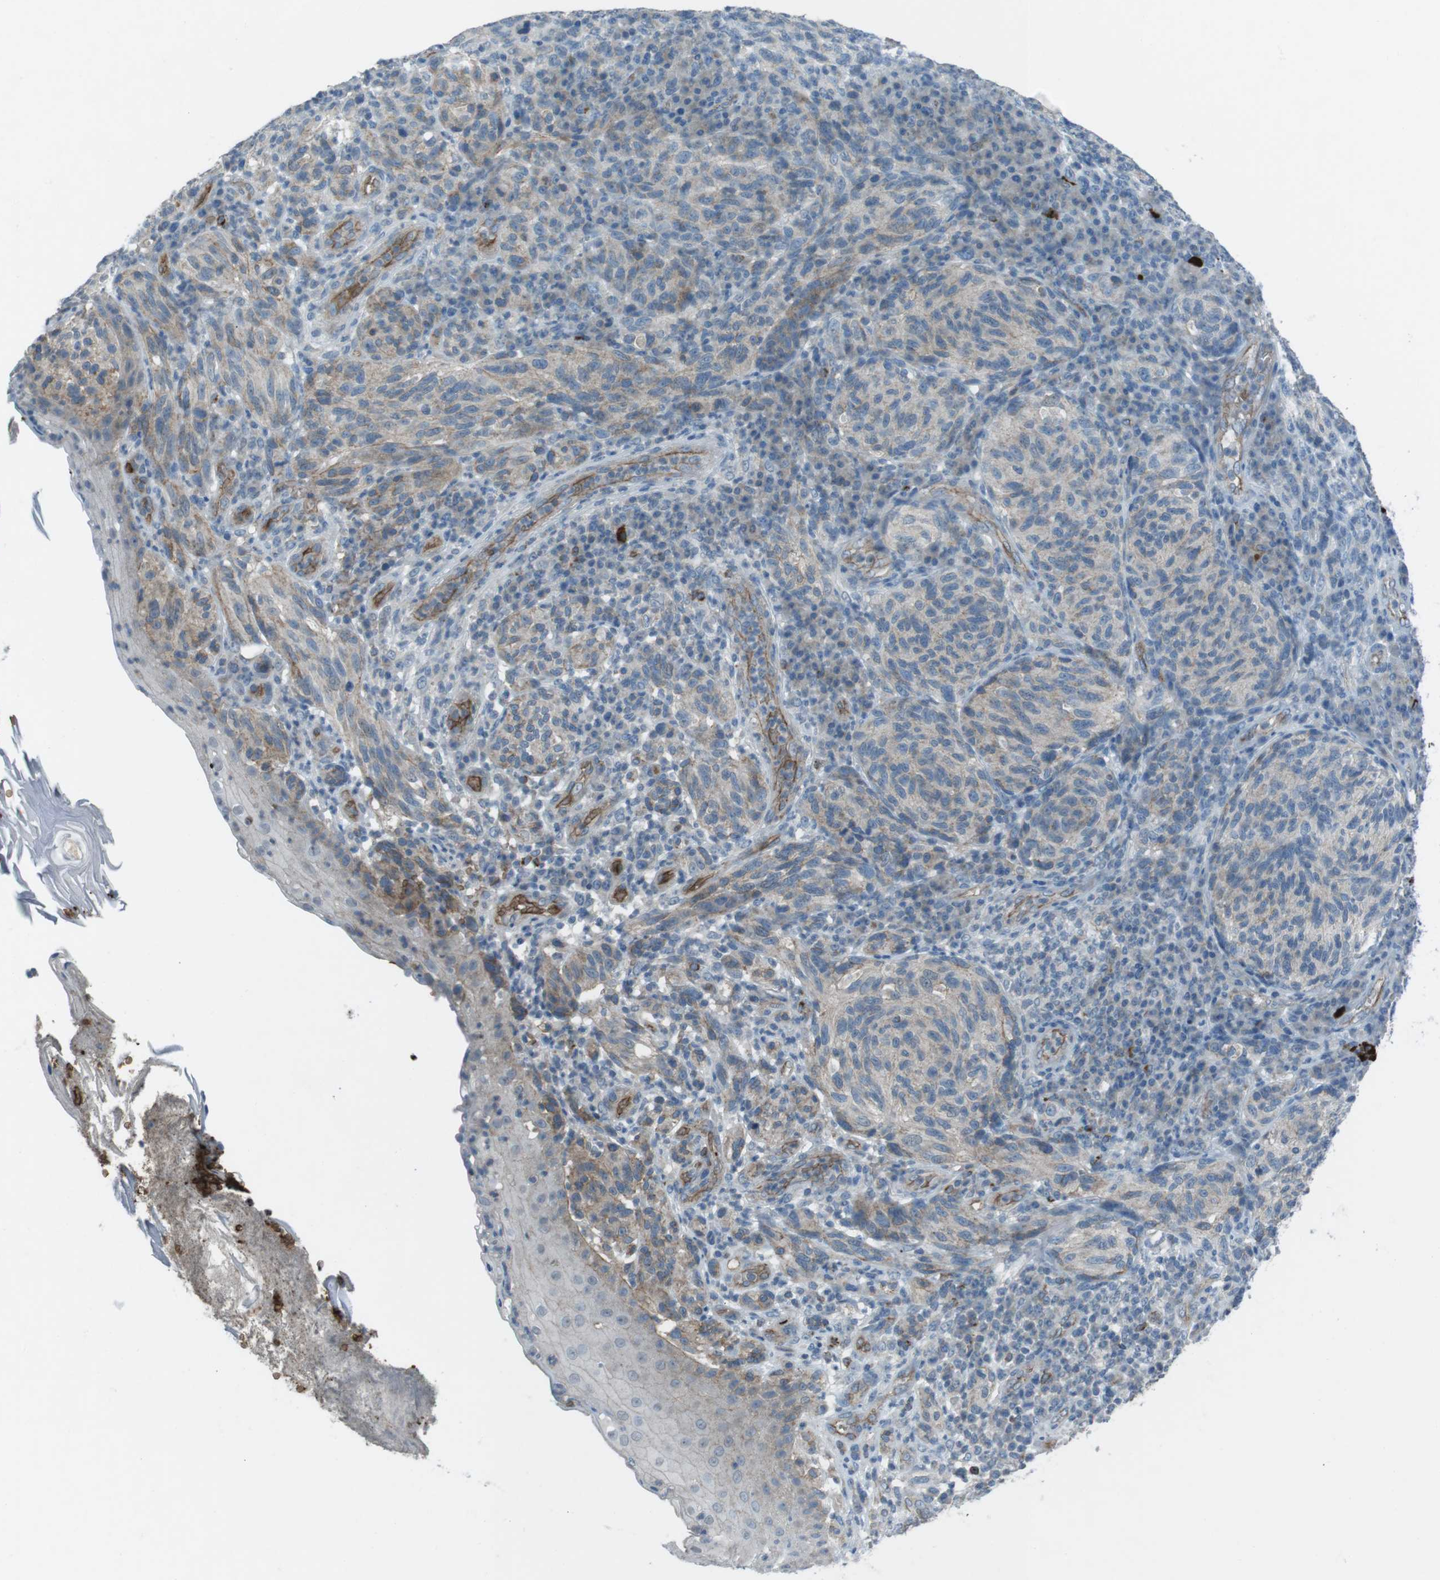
{"staining": {"intensity": "negative", "quantity": "none", "location": "none"}, "tissue": "melanoma", "cell_type": "Tumor cells", "image_type": "cancer", "snomed": [{"axis": "morphology", "description": "Malignant melanoma, NOS"}, {"axis": "topography", "description": "Skin"}], "caption": "A high-resolution micrograph shows IHC staining of melanoma, which shows no significant positivity in tumor cells. Brightfield microscopy of IHC stained with DAB (3,3'-diaminobenzidine) (brown) and hematoxylin (blue), captured at high magnification.", "gene": "SPTA1", "patient": {"sex": "female", "age": 73}}